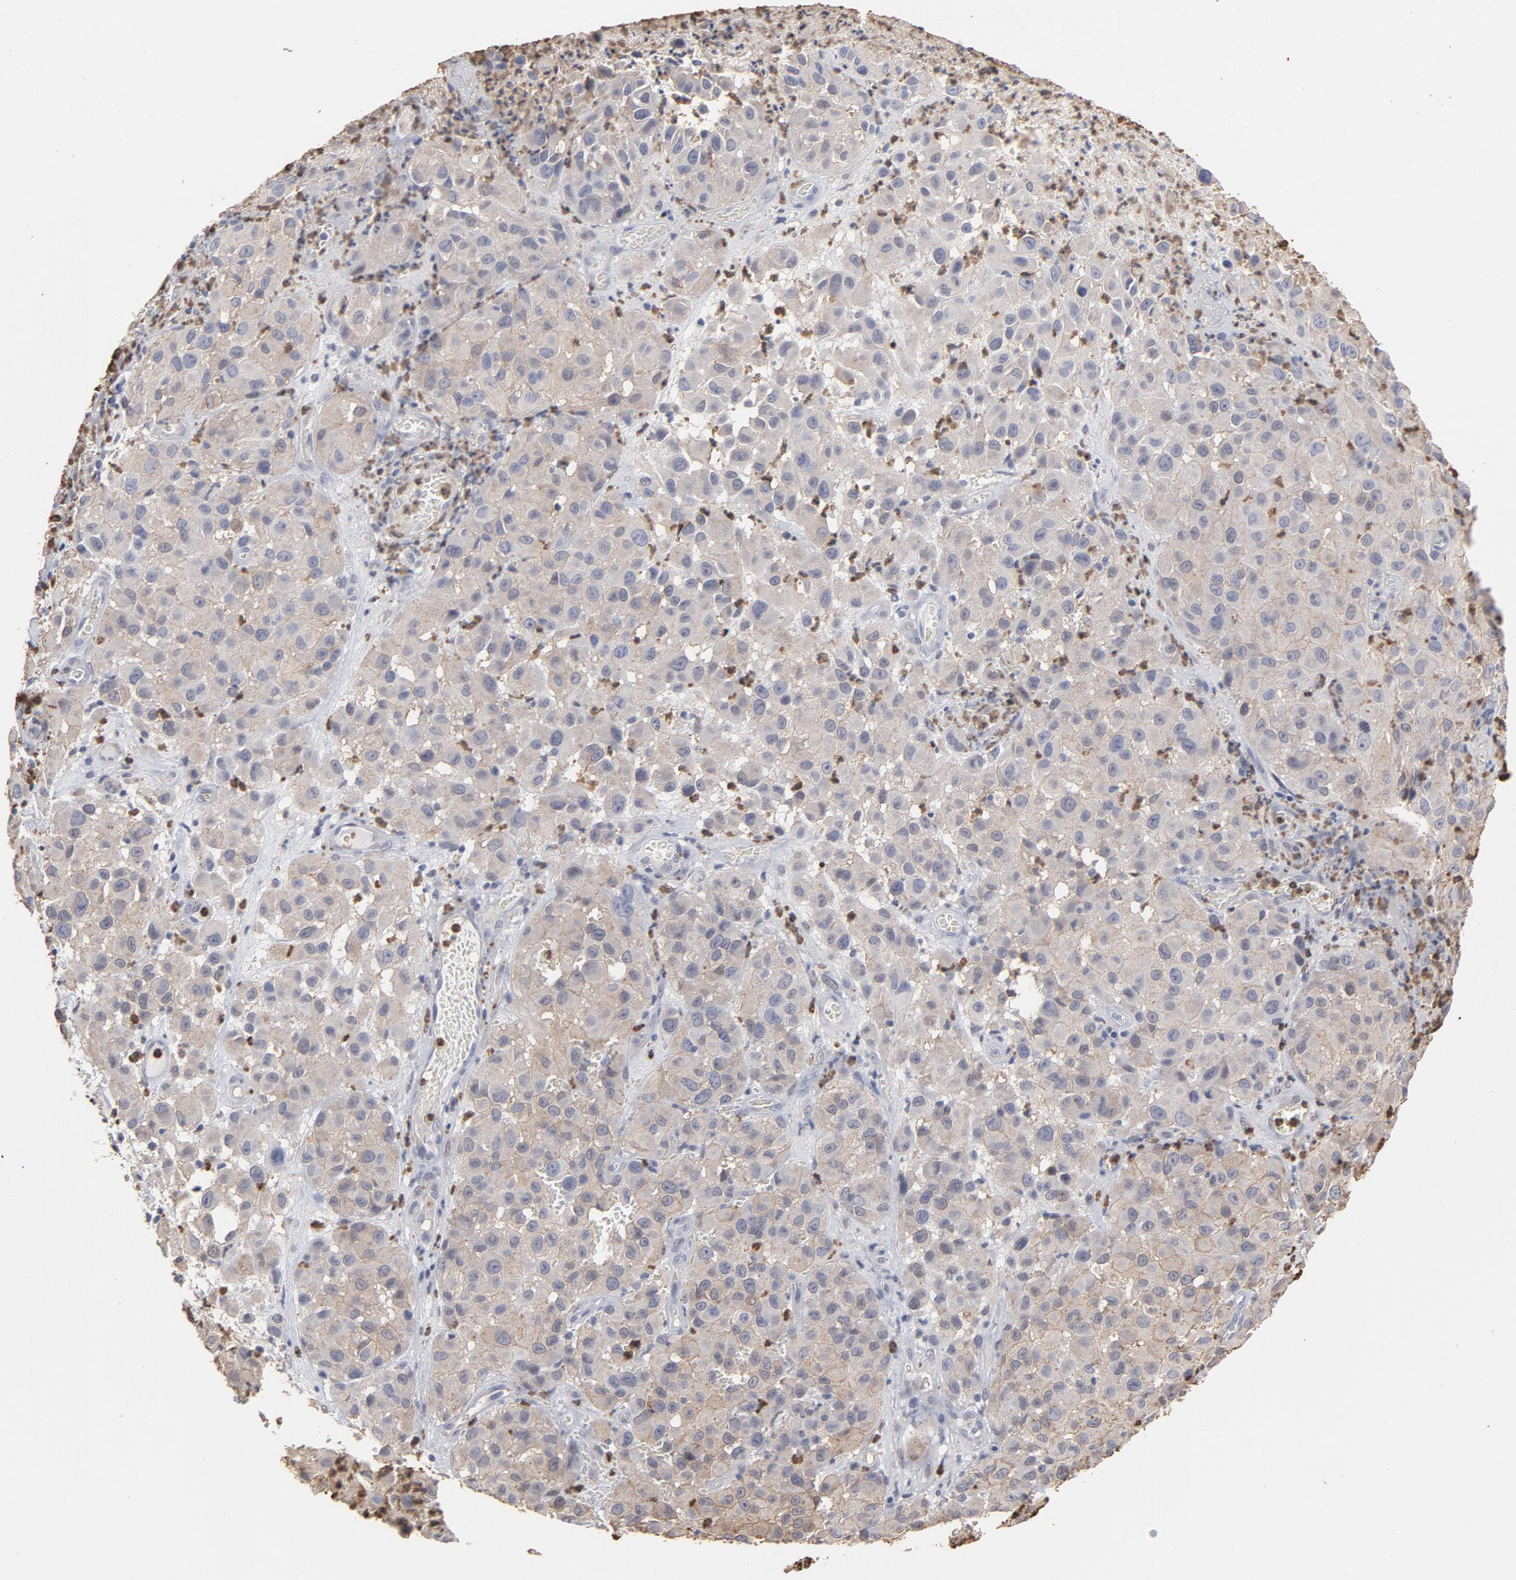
{"staining": {"intensity": "weak", "quantity": ">75%", "location": "cytoplasmic/membranous"}, "tissue": "melanoma", "cell_type": "Tumor cells", "image_type": "cancer", "snomed": [{"axis": "morphology", "description": "Malignant melanoma, NOS"}, {"axis": "topography", "description": "Skin"}], "caption": "Tumor cells reveal low levels of weak cytoplasmic/membranous expression in about >75% of cells in human melanoma.", "gene": "PNMA1", "patient": {"sex": "female", "age": 21}}